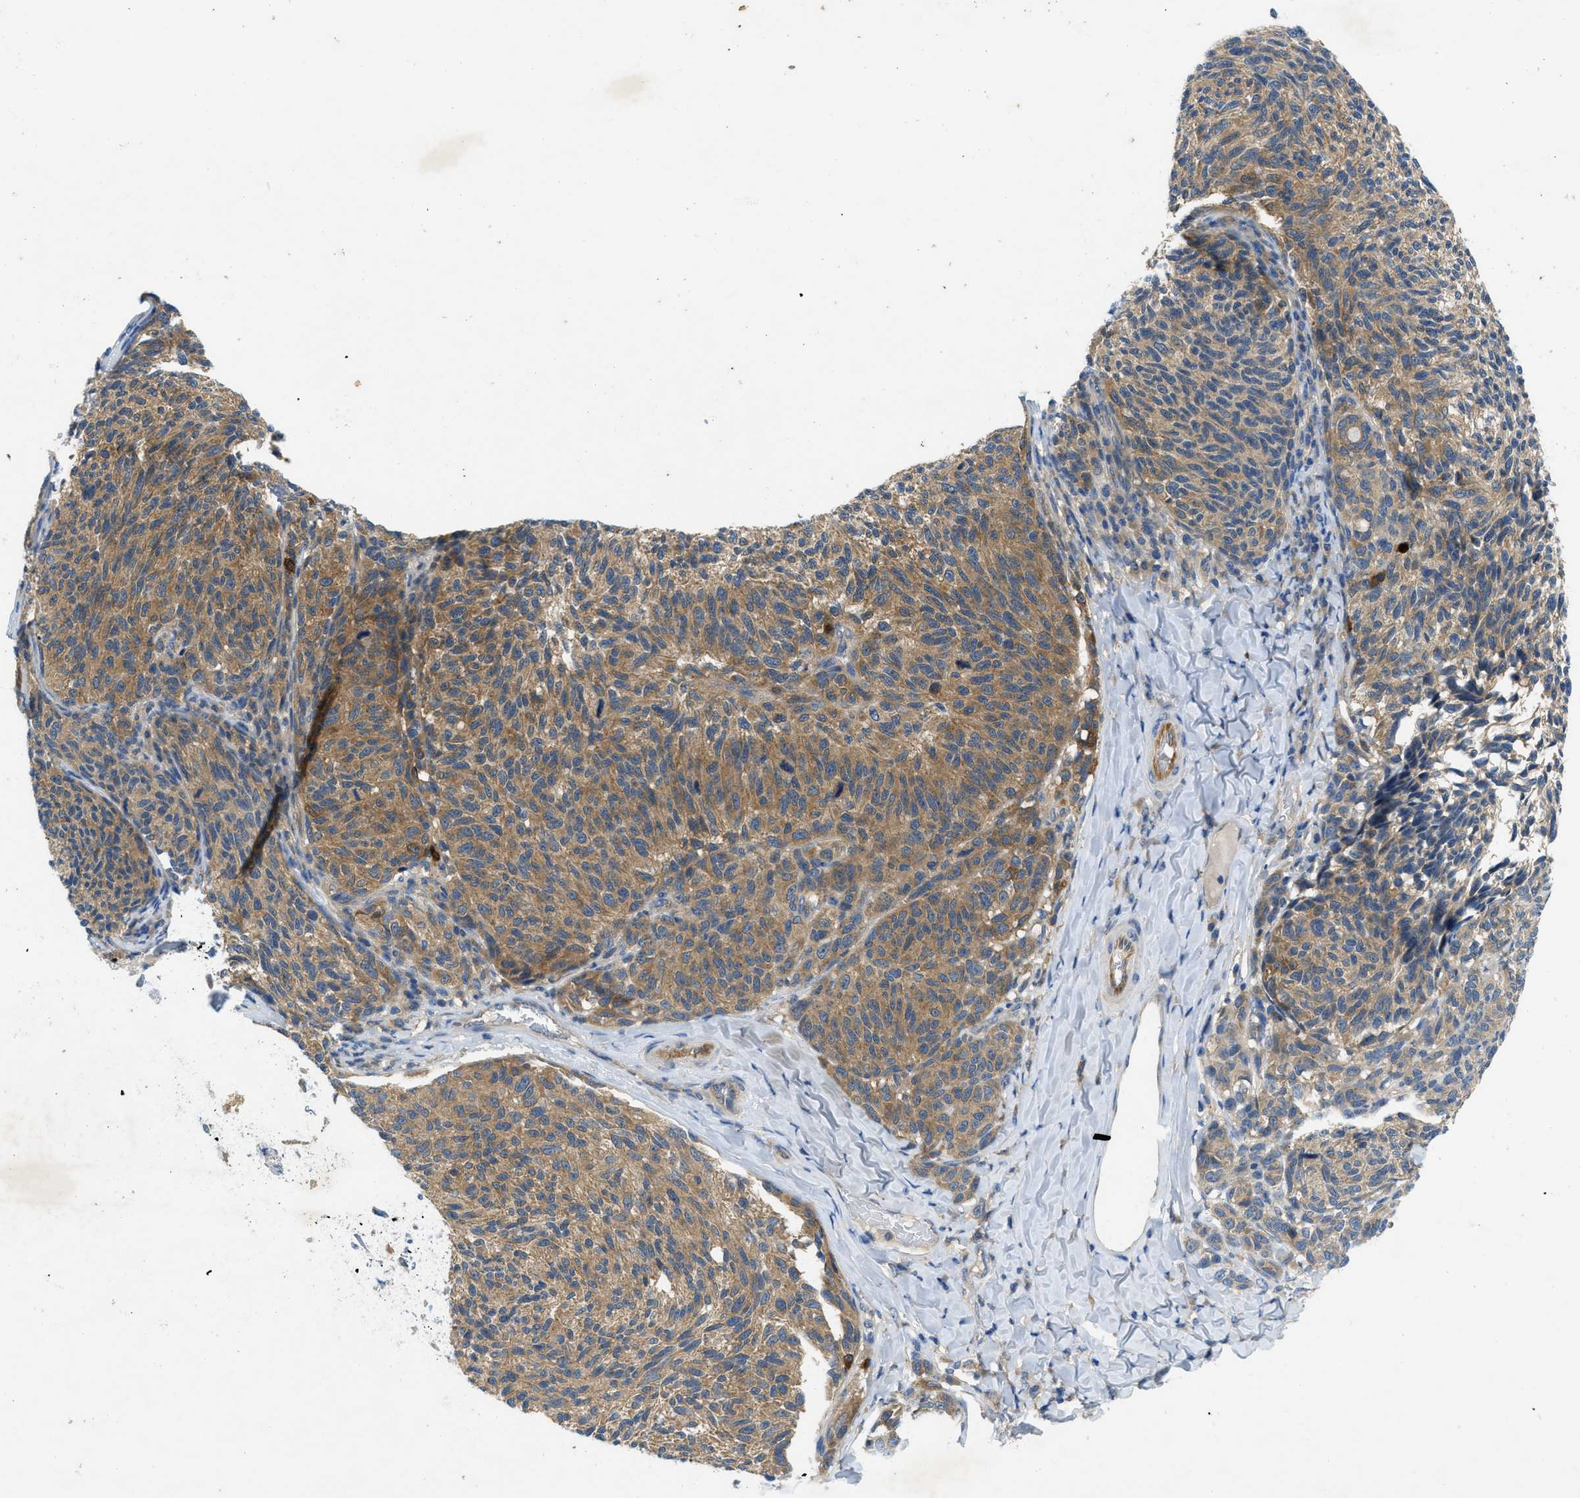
{"staining": {"intensity": "moderate", "quantity": ">75%", "location": "cytoplasmic/membranous"}, "tissue": "melanoma", "cell_type": "Tumor cells", "image_type": "cancer", "snomed": [{"axis": "morphology", "description": "Malignant melanoma, NOS"}, {"axis": "topography", "description": "Skin"}], "caption": "Protein staining of malignant melanoma tissue shows moderate cytoplasmic/membranous expression in about >75% of tumor cells. The protein of interest is stained brown, and the nuclei are stained in blue (DAB IHC with brightfield microscopy, high magnification).", "gene": "RIPK2", "patient": {"sex": "female", "age": 73}}